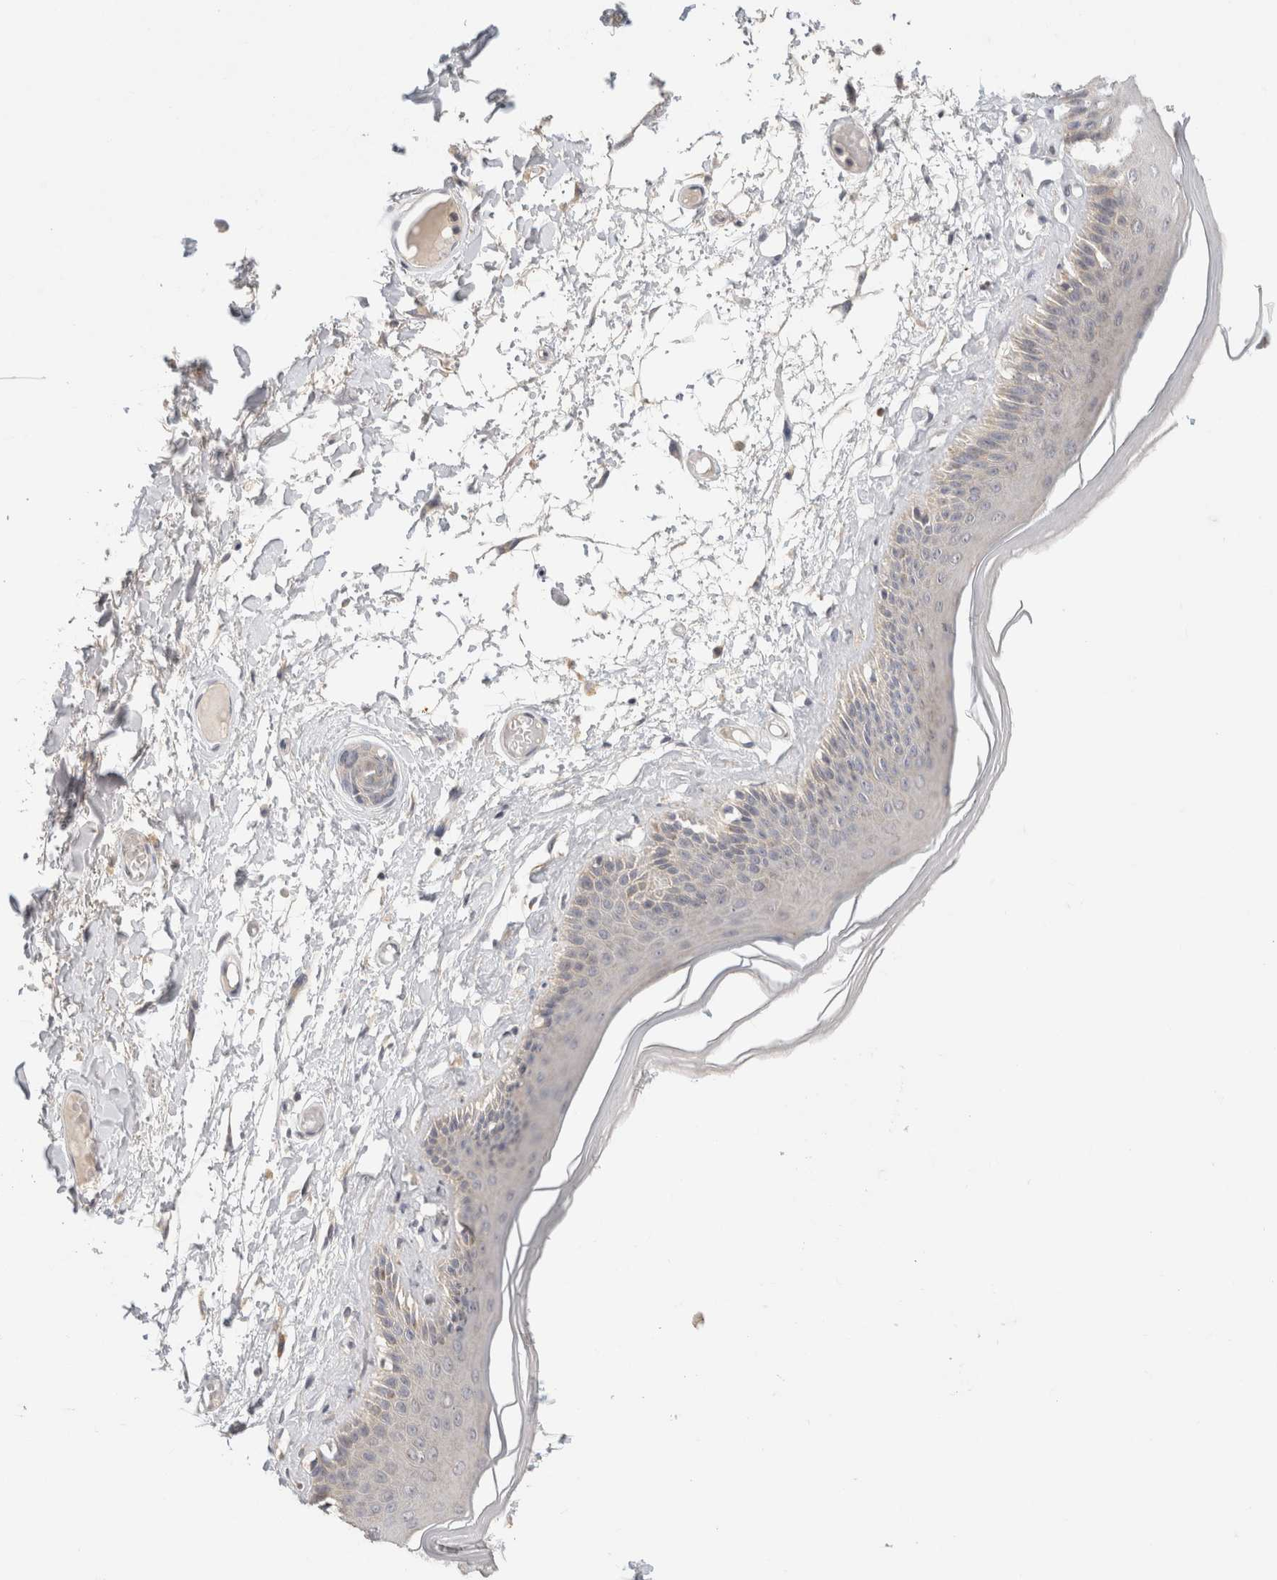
{"staining": {"intensity": "weak", "quantity": "<25%", "location": "cytoplasmic/membranous"}, "tissue": "skin", "cell_type": "Epidermal cells", "image_type": "normal", "snomed": [{"axis": "morphology", "description": "Normal tissue, NOS"}, {"axis": "topography", "description": "Vulva"}], "caption": "Normal skin was stained to show a protein in brown. There is no significant staining in epidermal cells. The staining was performed using DAB (3,3'-diaminobenzidine) to visualize the protein expression in brown, while the nuclei were stained in blue with hematoxylin (Magnification: 20x).", "gene": "CHRM4", "patient": {"sex": "female", "age": 73}}